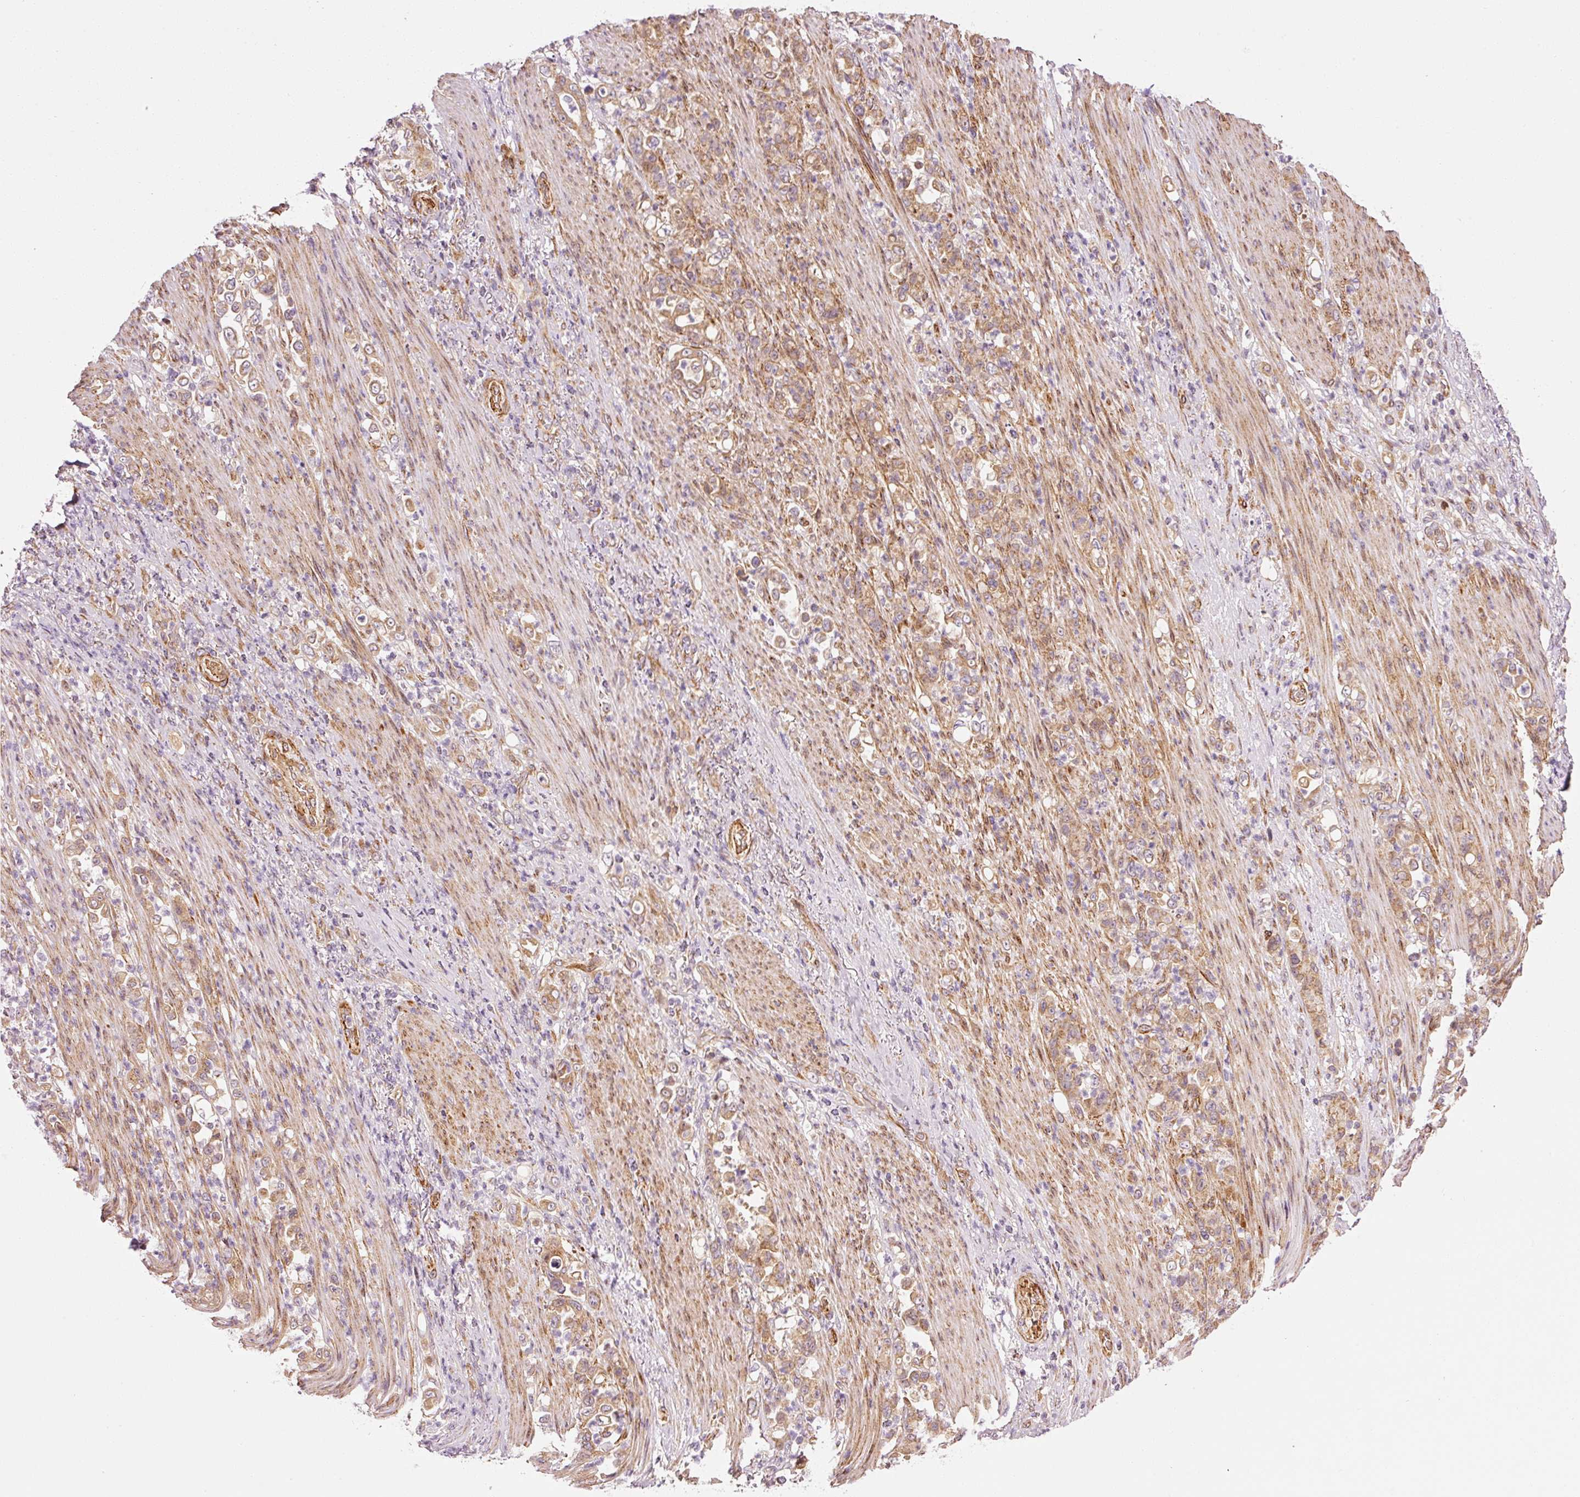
{"staining": {"intensity": "moderate", "quantity": ">75%", "location": "cytoplasmic/membranous"}, "tissue": "stomach cancer", "cell_type": "Tumor cells", "image_type": "cancer", "snomed": [{"axis": "morphology", "description": "Normal tissue, NOS"}, {"axis": "morphology", "description": "Adenocarcinoma, NOS"}, {"axis": "topography", "description": "Stomach"}], "caption": "Moderate cytoplasmic/membranous protein staining is seen in approximately >75% of tumor cells in stomach cancer.", "gene": "PPP1R14B", "patient": {"sex": "female", "age": 79}}